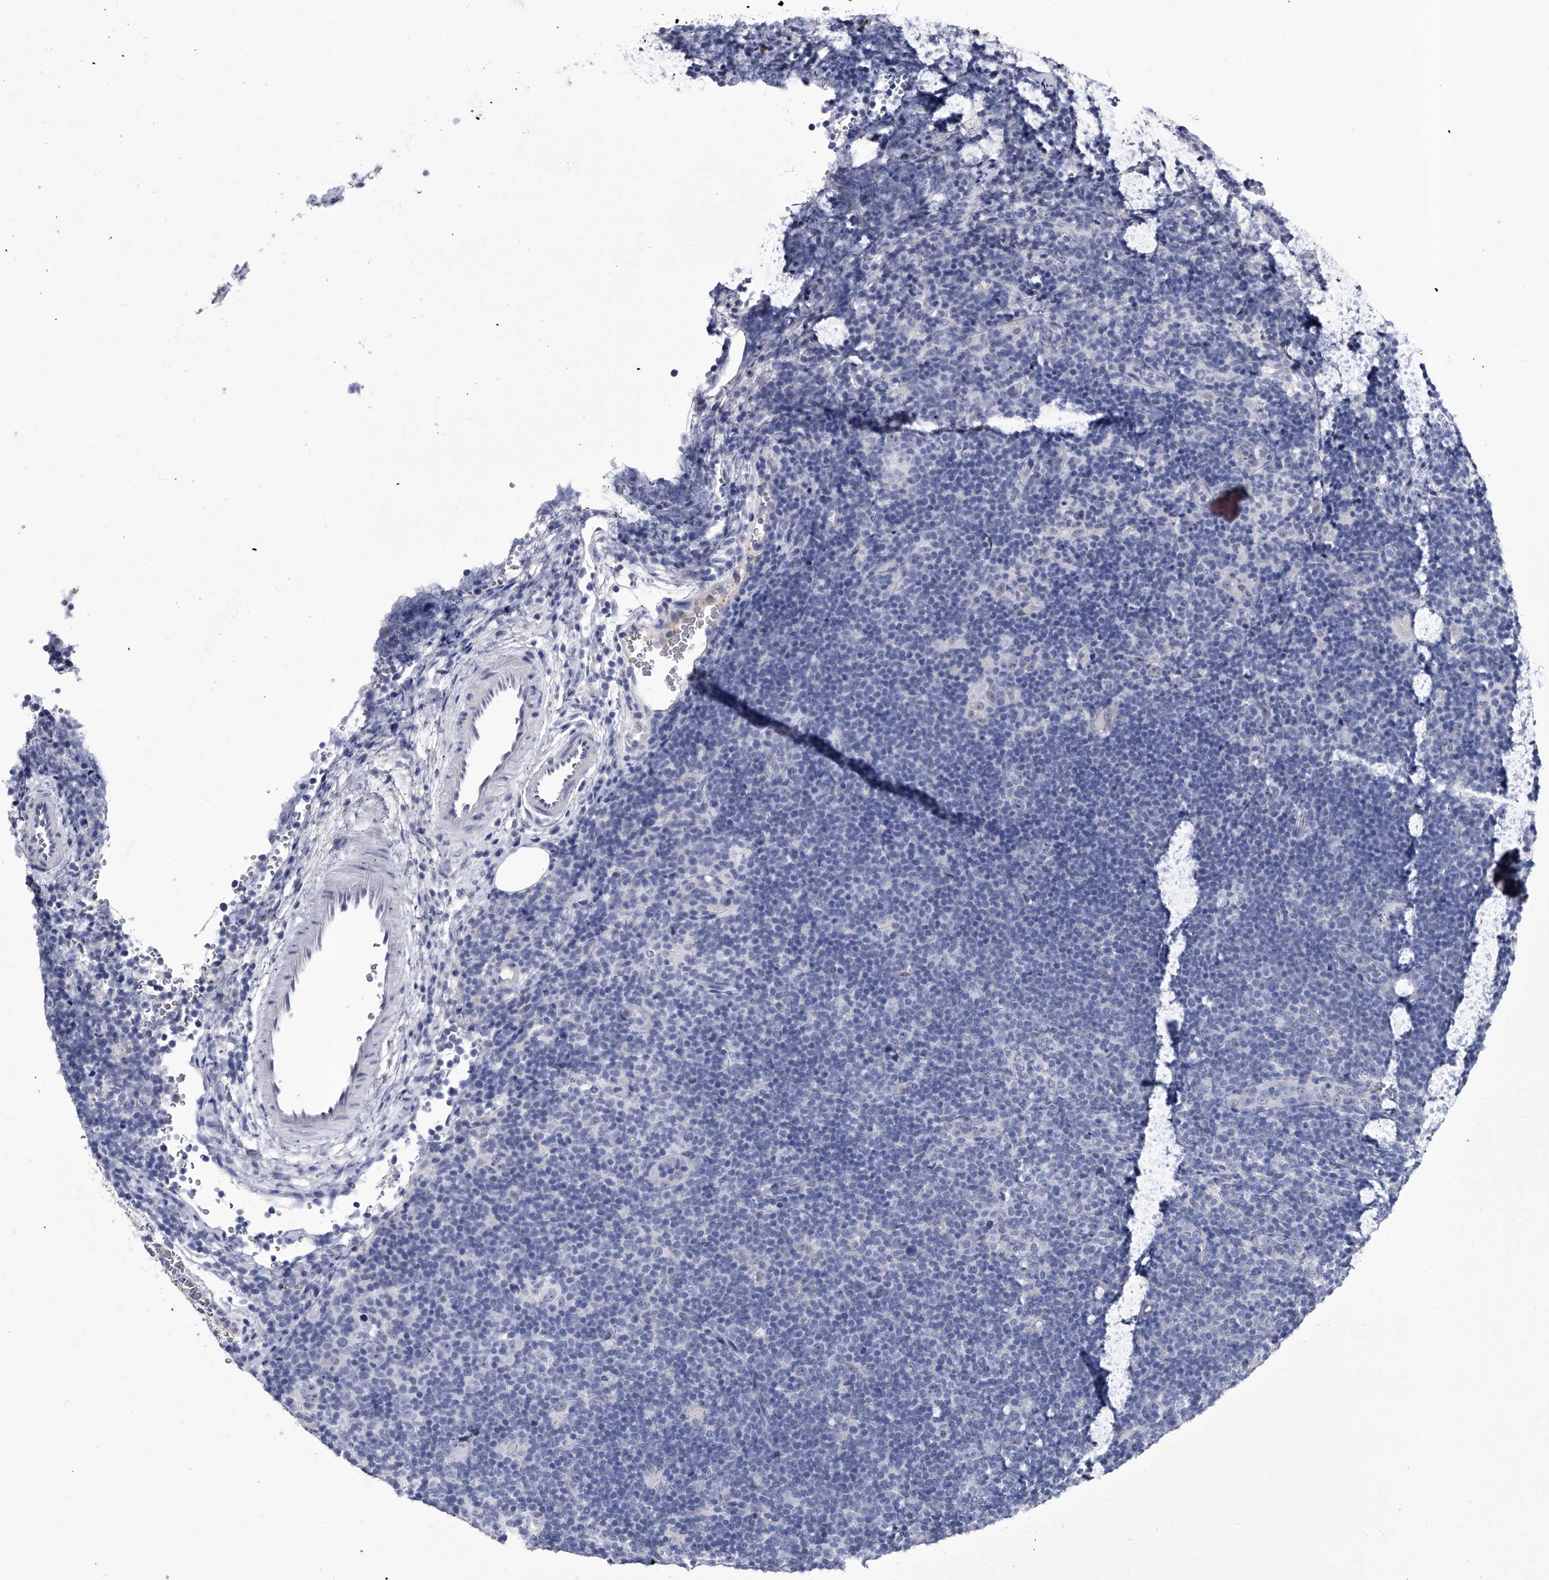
{"staining": {"intensity": "negative", "quantity": "none", "location": "none"}, "tissue": "lymphoma", "cell_type": "Tumor cells", "image_type": "cancer", "snomed": [{"axis": "morphology", "description": "Hodgkin's disease, NOS"}, {"axis": "topography", "description": "Lymph node"}], "caption": "Immunohistochemistry (IHC) image of neoplastic tissue: lymphoma stained with DAB (3,3'-diaminobenzidine) exhibits no significant protein staining in tumor cells.", "gene": "CRISP2", "patient": {"sex": "female", "age": 57}}